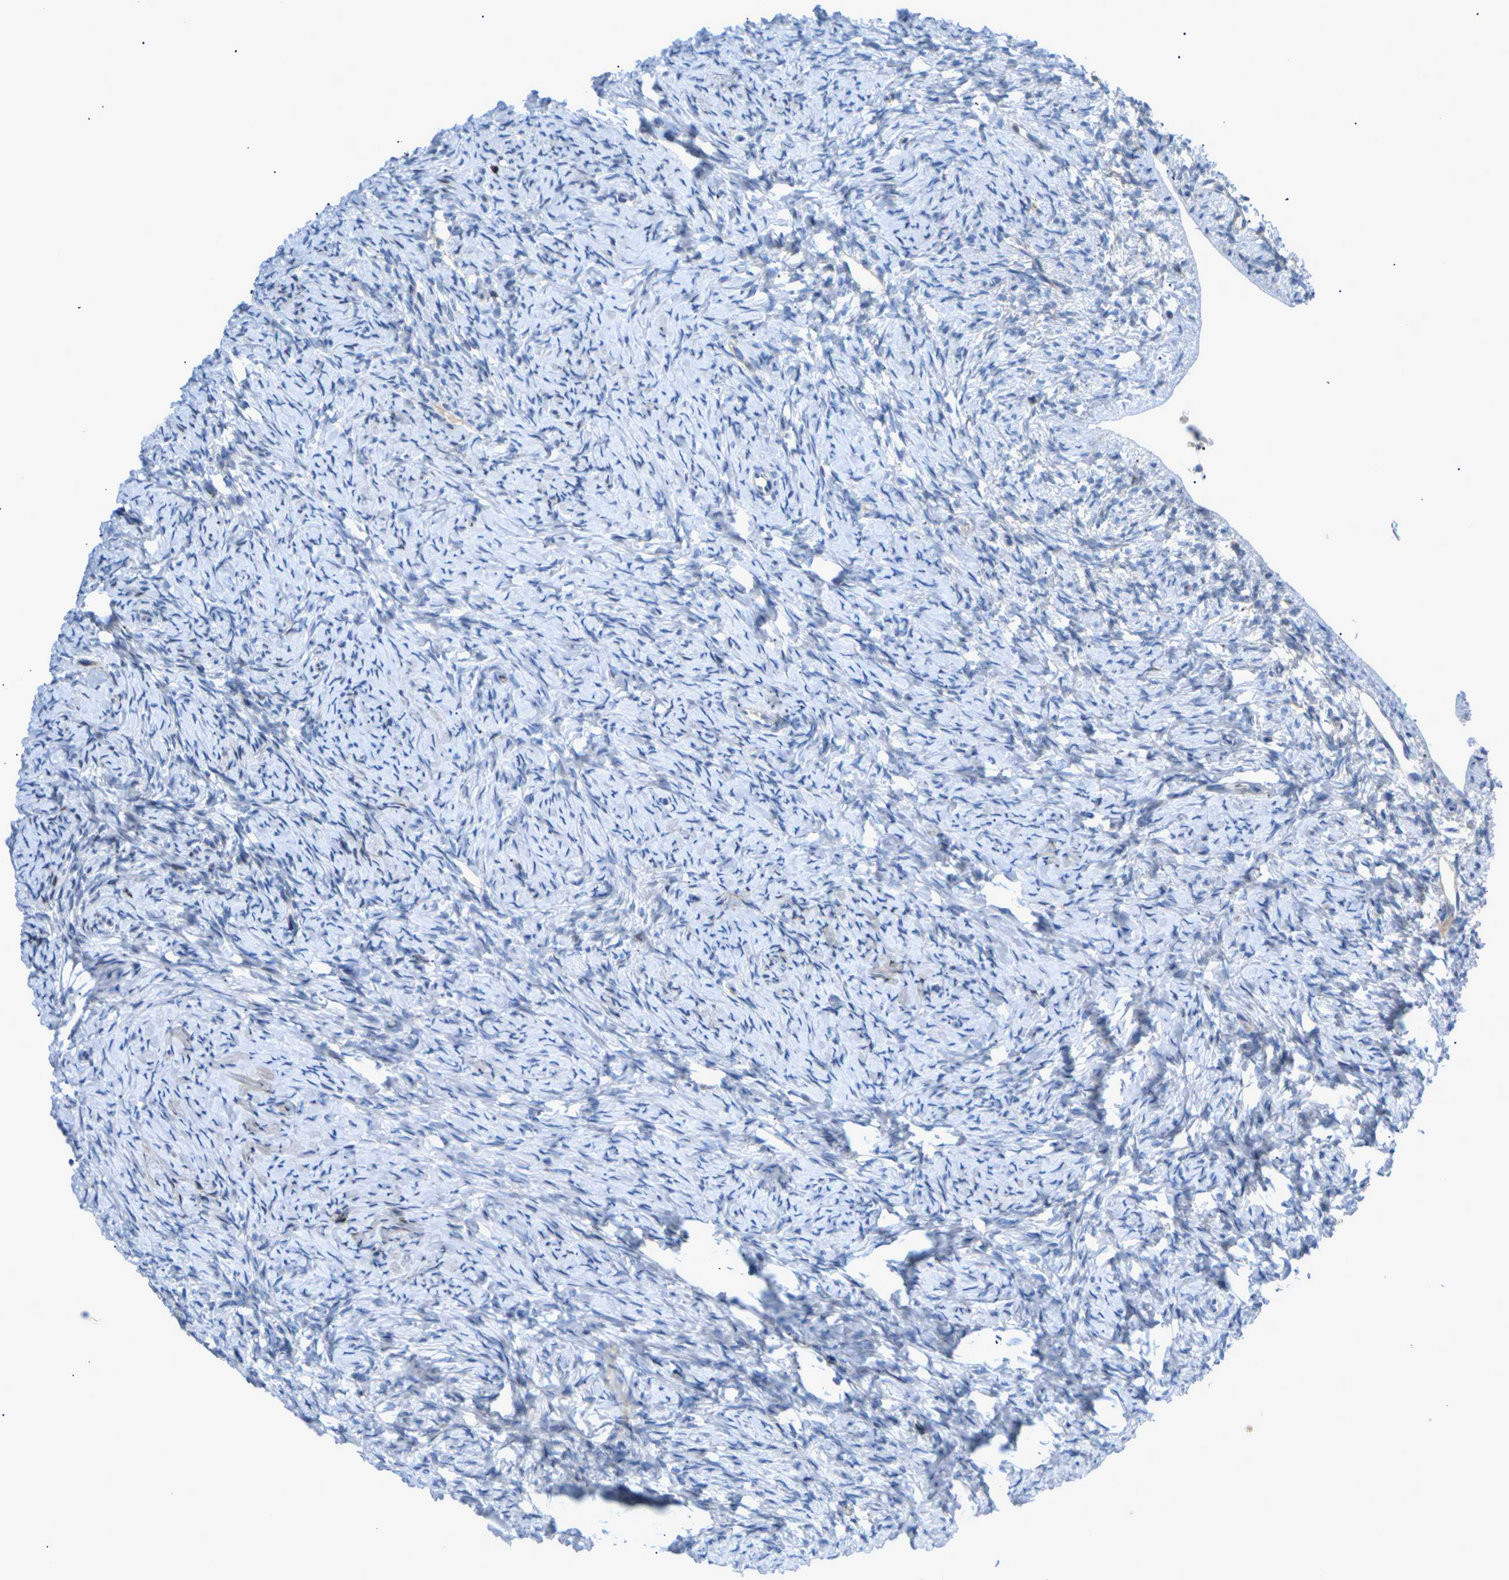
{"staining": {"intensity": "strong", "quantity": "<25%", "location": "nuclear"}, "tissue": "ovary", "cell_type": "Ovarian stroma cells", "image_type": "normal", "snomed": [{"axis": "morphology", "description": "Normal tissue, NOS"}, {"axis": "topography", "description": "Ovary"}], "caption": "This image exhibits unremarkable ovary stained with immunohistochemistry to label a protein in brown. The nuclear of ovarian stroma cells show strong positivity for the protein. Nuclei are counter-stained blue.", "gene": "RPS6KA3", "patient": {"sex": "female", "age": 33}}